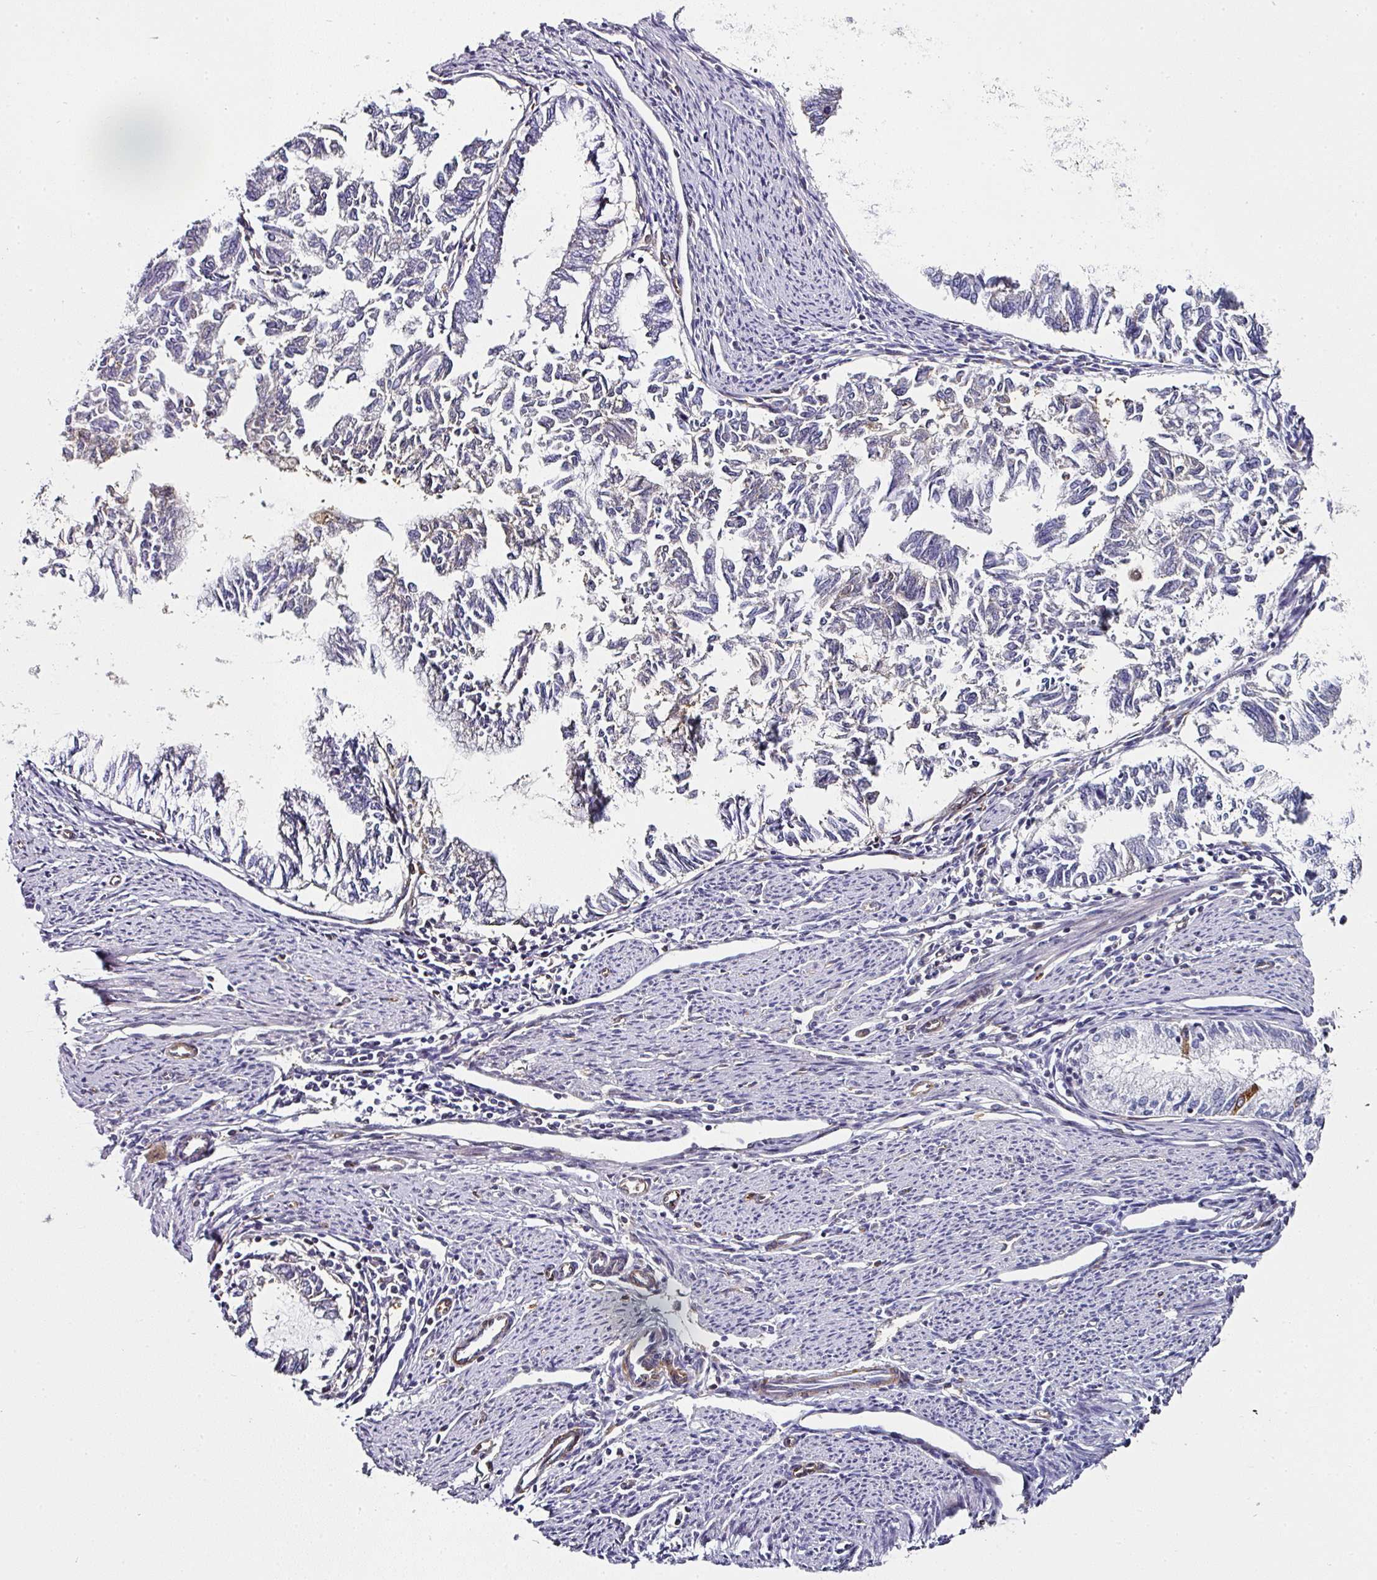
{"staining": {"intensity": "strong", "quantity": "<25%", "location": "cytoplasmic/membranous"}, "tissue": "endometrial cancer", "cell_type": "Tumor cells", "image_type": "cancer", "snomed": [{"axis": "morphology", "description": "Adenocarcinoma, NOS"}, {"axis": "topography", "description": "Endometrium"}], "caption": "An immunohistochemistry image of neoplastic tissue is shown. Protein staining in brown labels strong cytoplasmic/membranous positivity in endometrial cancer within tumor cells.", "gene": "BEND5", "patient": {"sex": "female", "age": 79}}